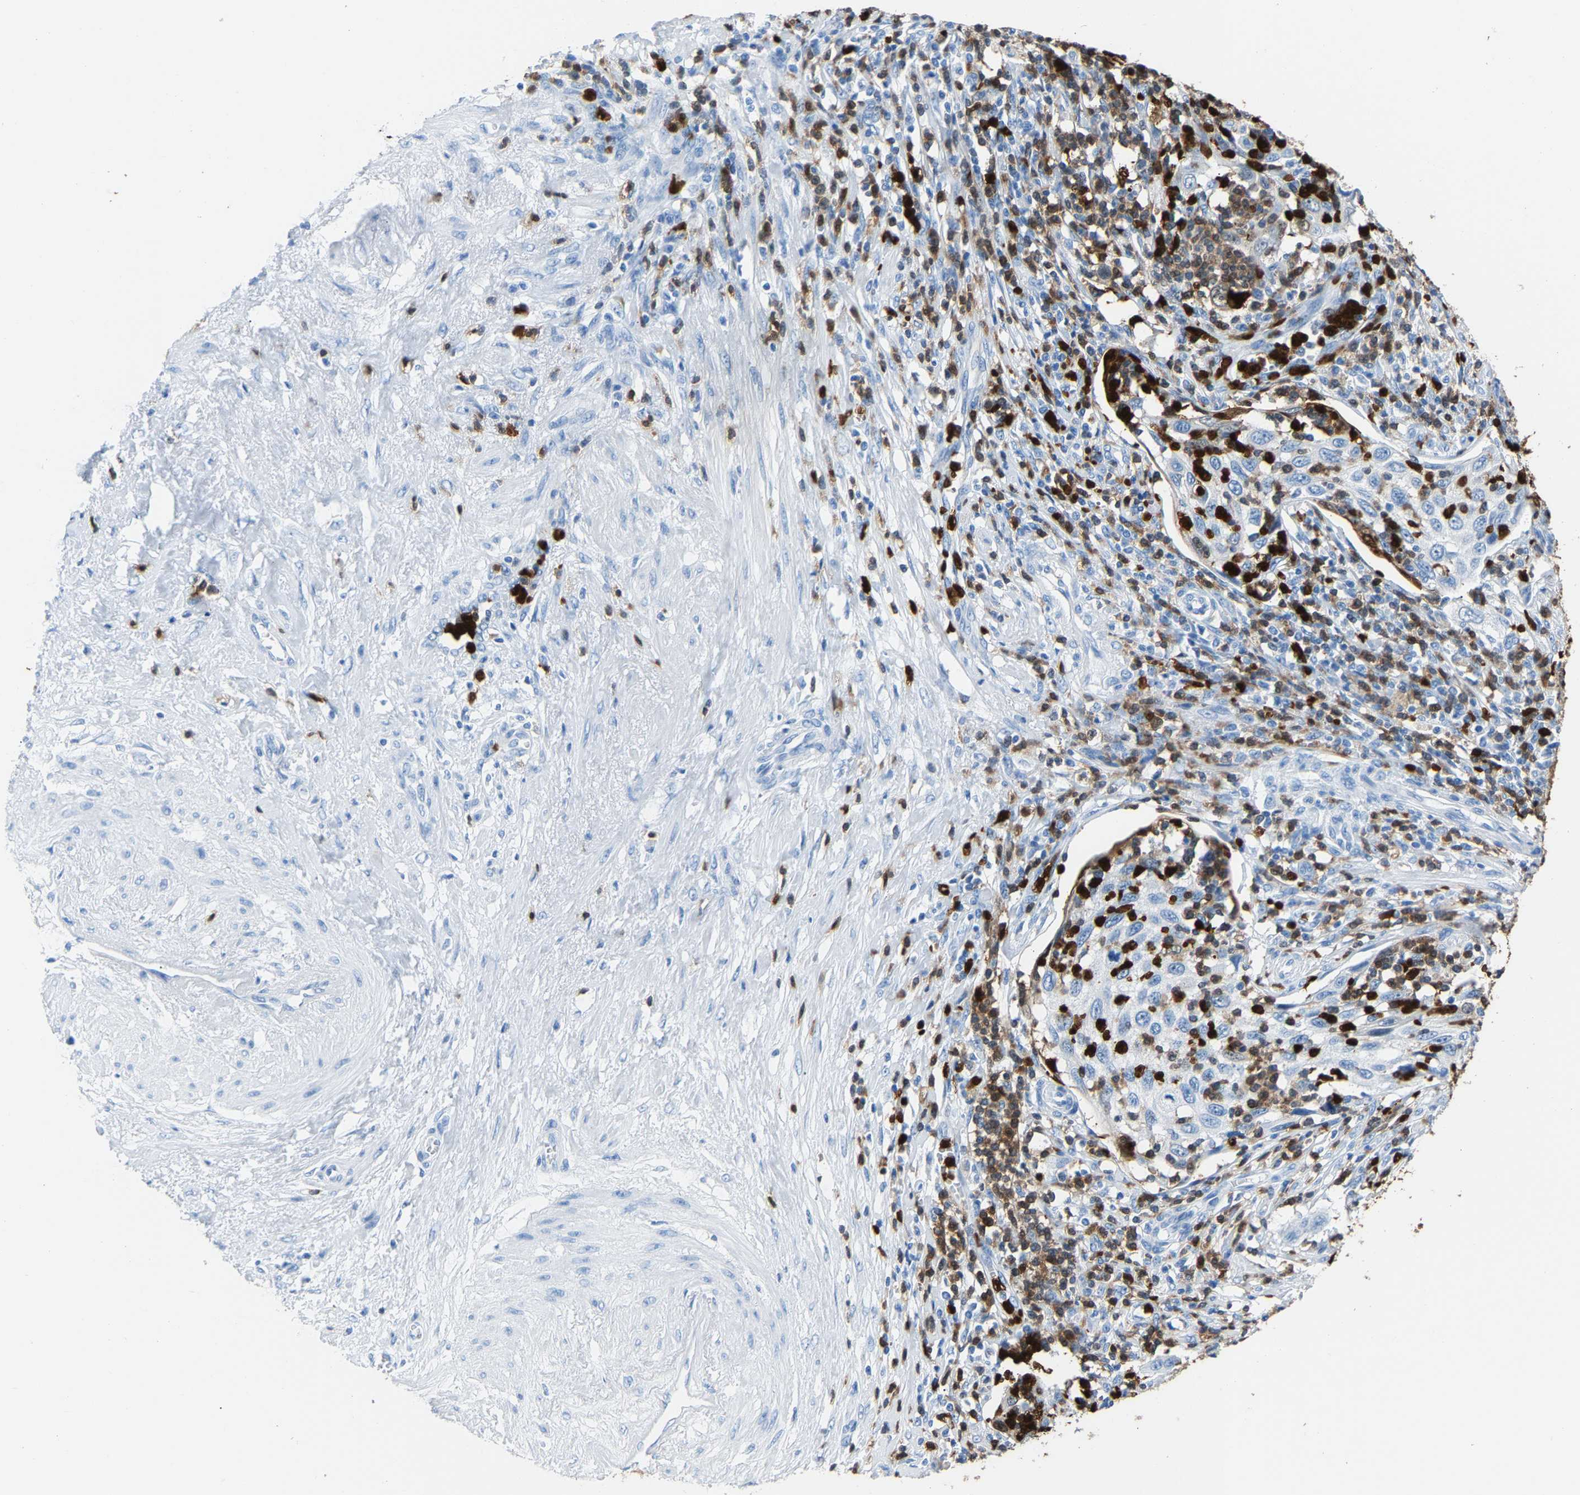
{"staining": {"intensity": "moderate", "quantity": "<25%", "location": "cytoplasmic/membranous,nuclear"}, "tissue": "cervical cancer", "cell_type": "Tumor cells", "image_type": "cancer", "snomed": [{"axis": "morphology", "description": "Squamous cell carcinoma, NOS"}, {"axis": "topography", "description": "Cervix"}], "caption": "This is a photomicrograph of immunohistochemistry staining of cervical cancer (squamous cell carcinoma), which shows moderate staining in the cytoplasmic/membranous and nuclear of tumor cells.", "gene": "S100P", "patient": {"sex": "female", "age": 70}}